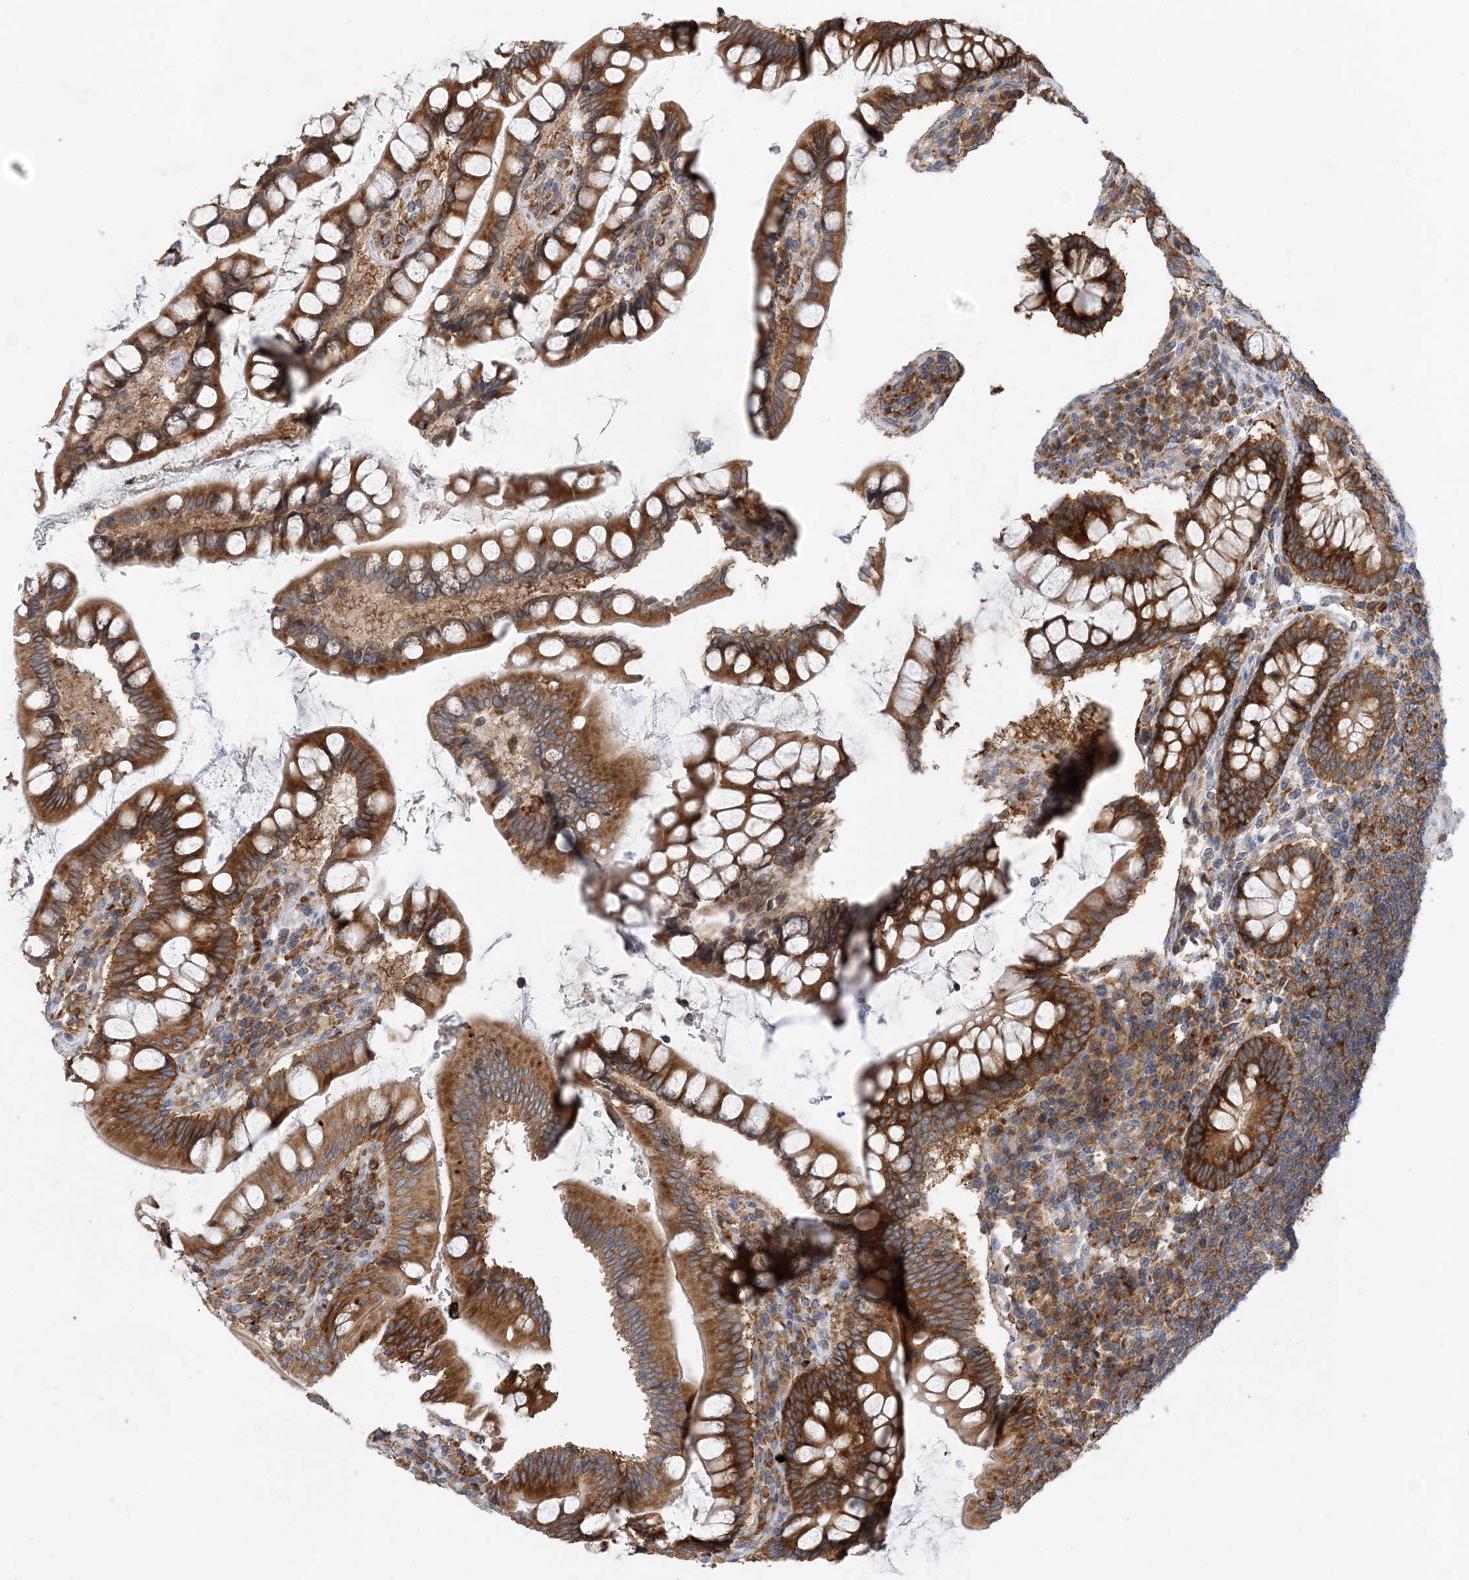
{"staining": {"intensity": "weak", "quantity": "25%-75%", "location": "cytoplasmic/membranous"}, "tissue": "colon", "cell_type": "Endothelial cells", "image_type": "normal", "snomed": [{"axis": "morphology", "description": "Normal tissue, NOS"}, {"axis": "topography", "description": "Colon"}], "caption": "DAB immunohistochemical staining of unremarkable human colon reveals weak cytoplasmic/membranous protein expression in about 25%-75% of endothelial cells.", "gene": "LARP4B", "patient": {"sex": "female", "age": 79}}